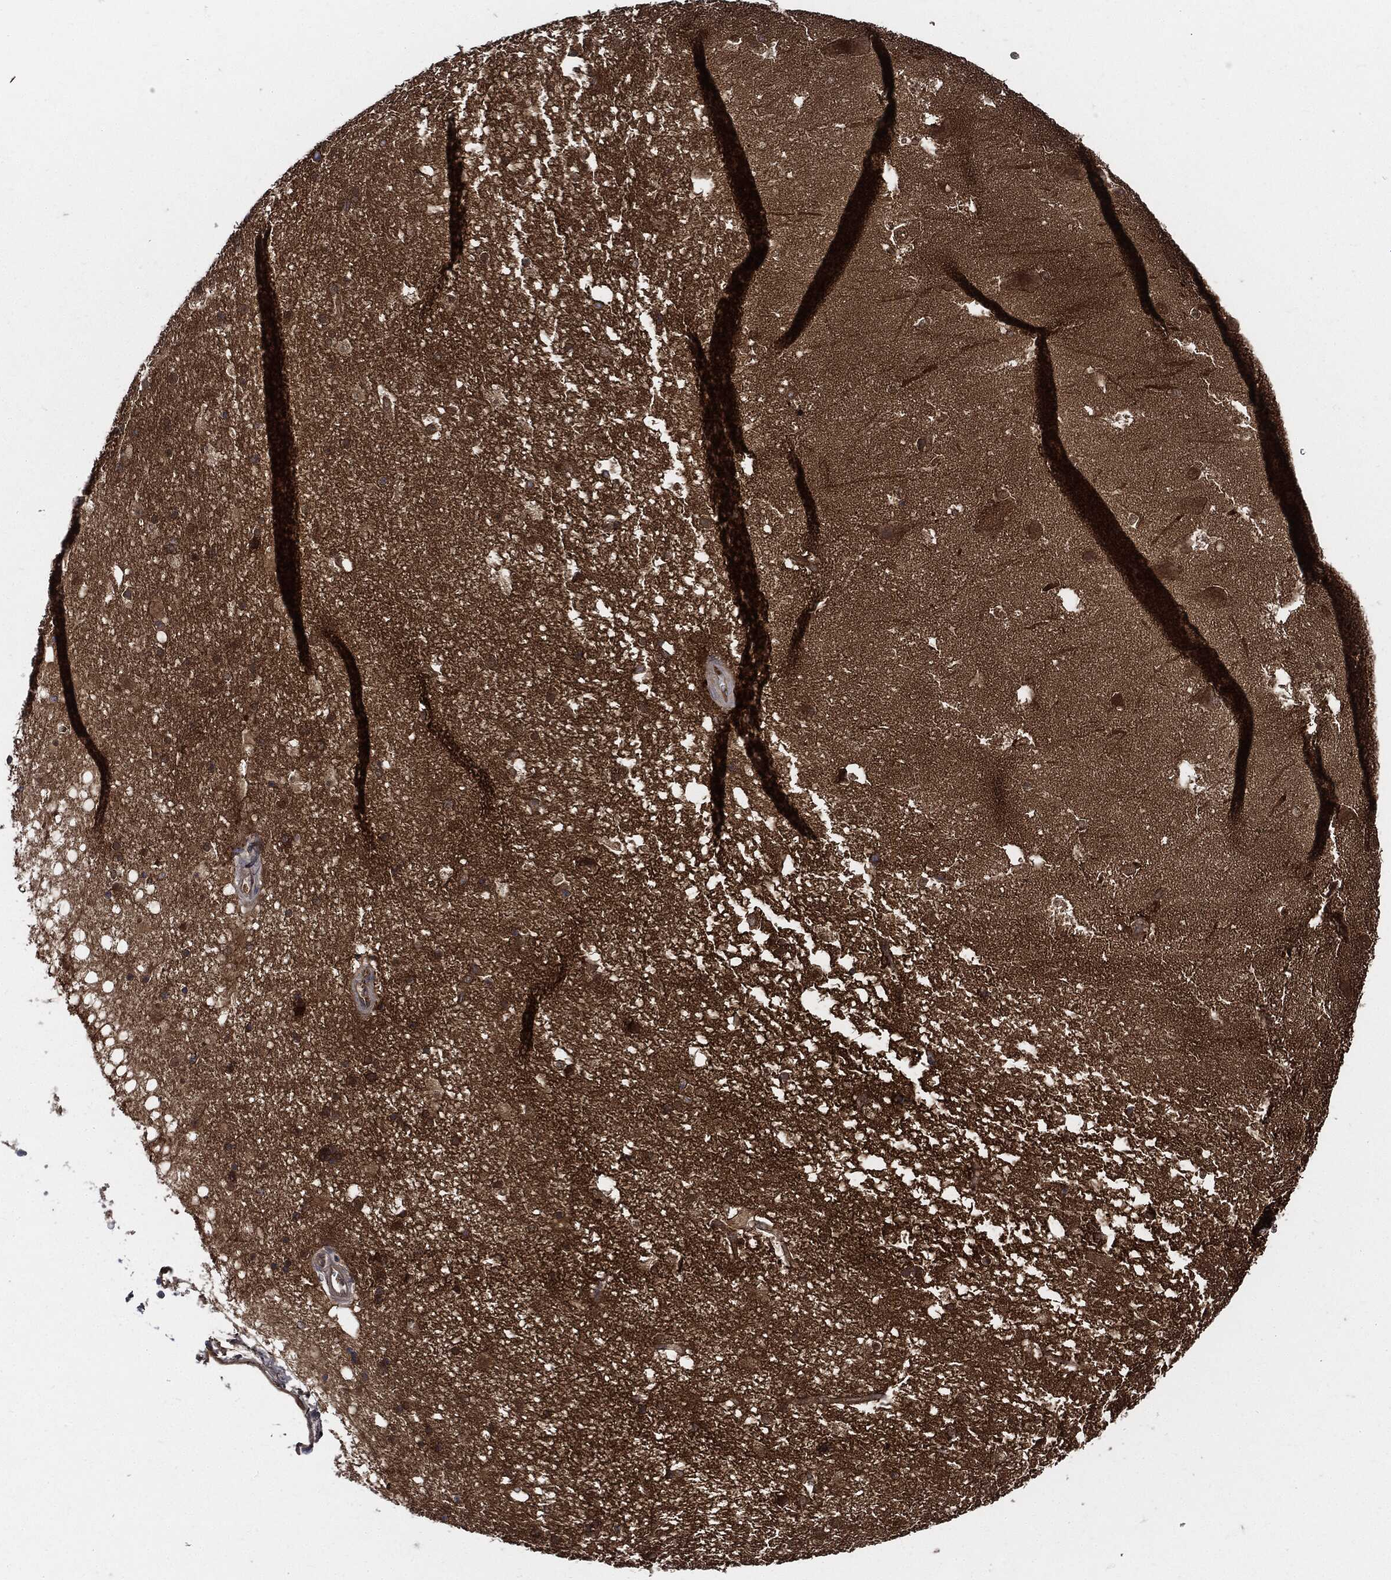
{"staining": {"intensity": "negative", "quantity": "none", "location": "none"}, "tissue": "hippocampus", "cell_type": "Glial cells", "image_type": "normal", "snomed": [{"axis": "morphology", "description": "Normal tissue, NOS"}, {"axis": "topography", "description": "Hippocampus"}], "caption": "An image of human hippocampus is negative for staining in glial cells. (DAB immunohistochemistry (IHC) visualized using brightfield microscopy, high magnification).", "gene": "XPNPEP1", "patient": {"sex": "male", "age": 51}}